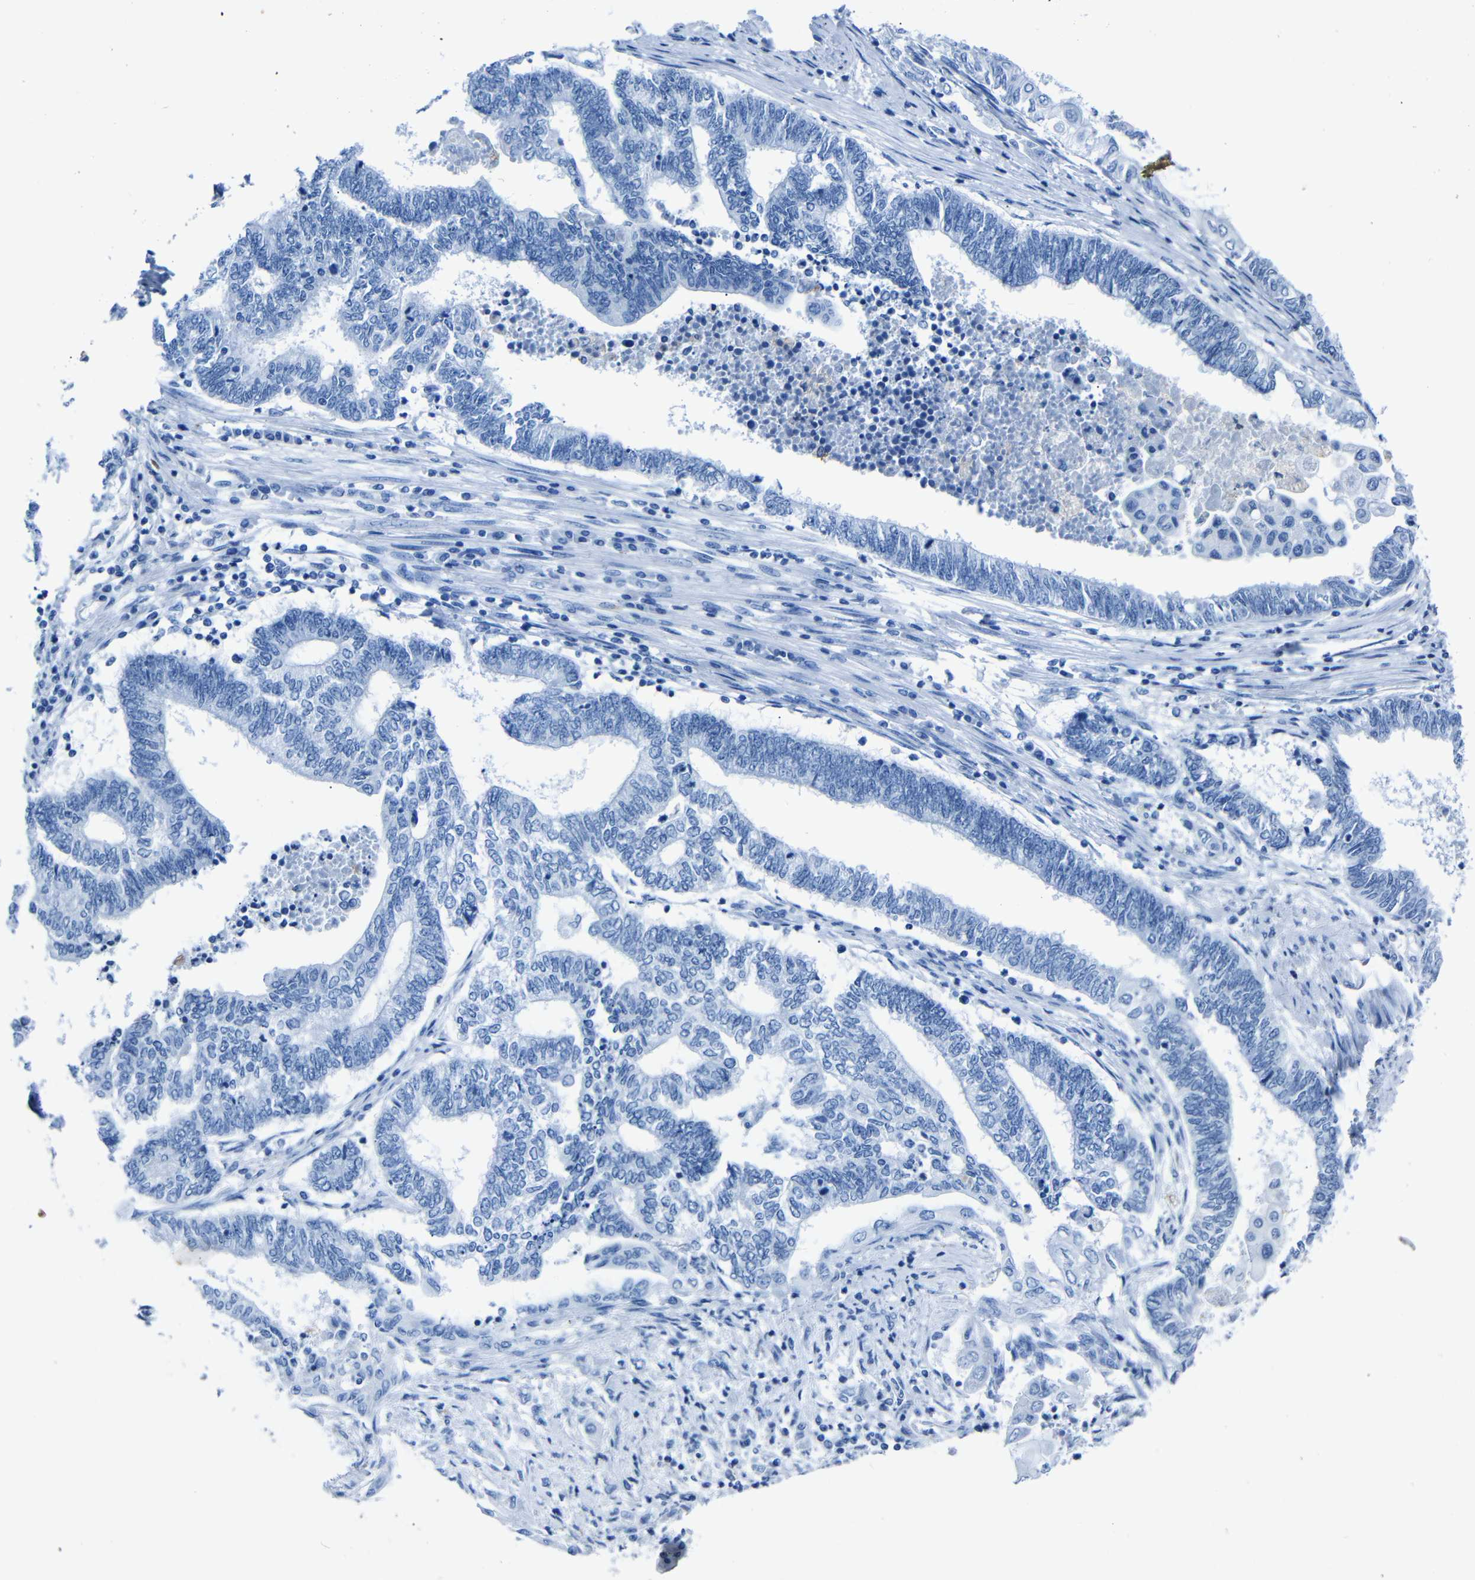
{"staining": {"intensity": "negative", "quantity": "none", "location": "none"}, "tissue": "endometrial cancer", "cell_type": "Tumor cells", "image_type": "cancer", "snomed": [{"axis": "morphology", "description": "Adenocarcinoma, NOS"}, {"axis": "topography", "description": "Uterus"}, {"axis": "topography", "description": "Endometrium"}], "caption": "This image is of endometrial adenocarcinoma stained with IHC to label a protein in brown with the nuclei are counter-stained blue. There is no positivity in tumor cells.", "gene": "CLDN11", "patient": {"sex": "female", "age": 70}}